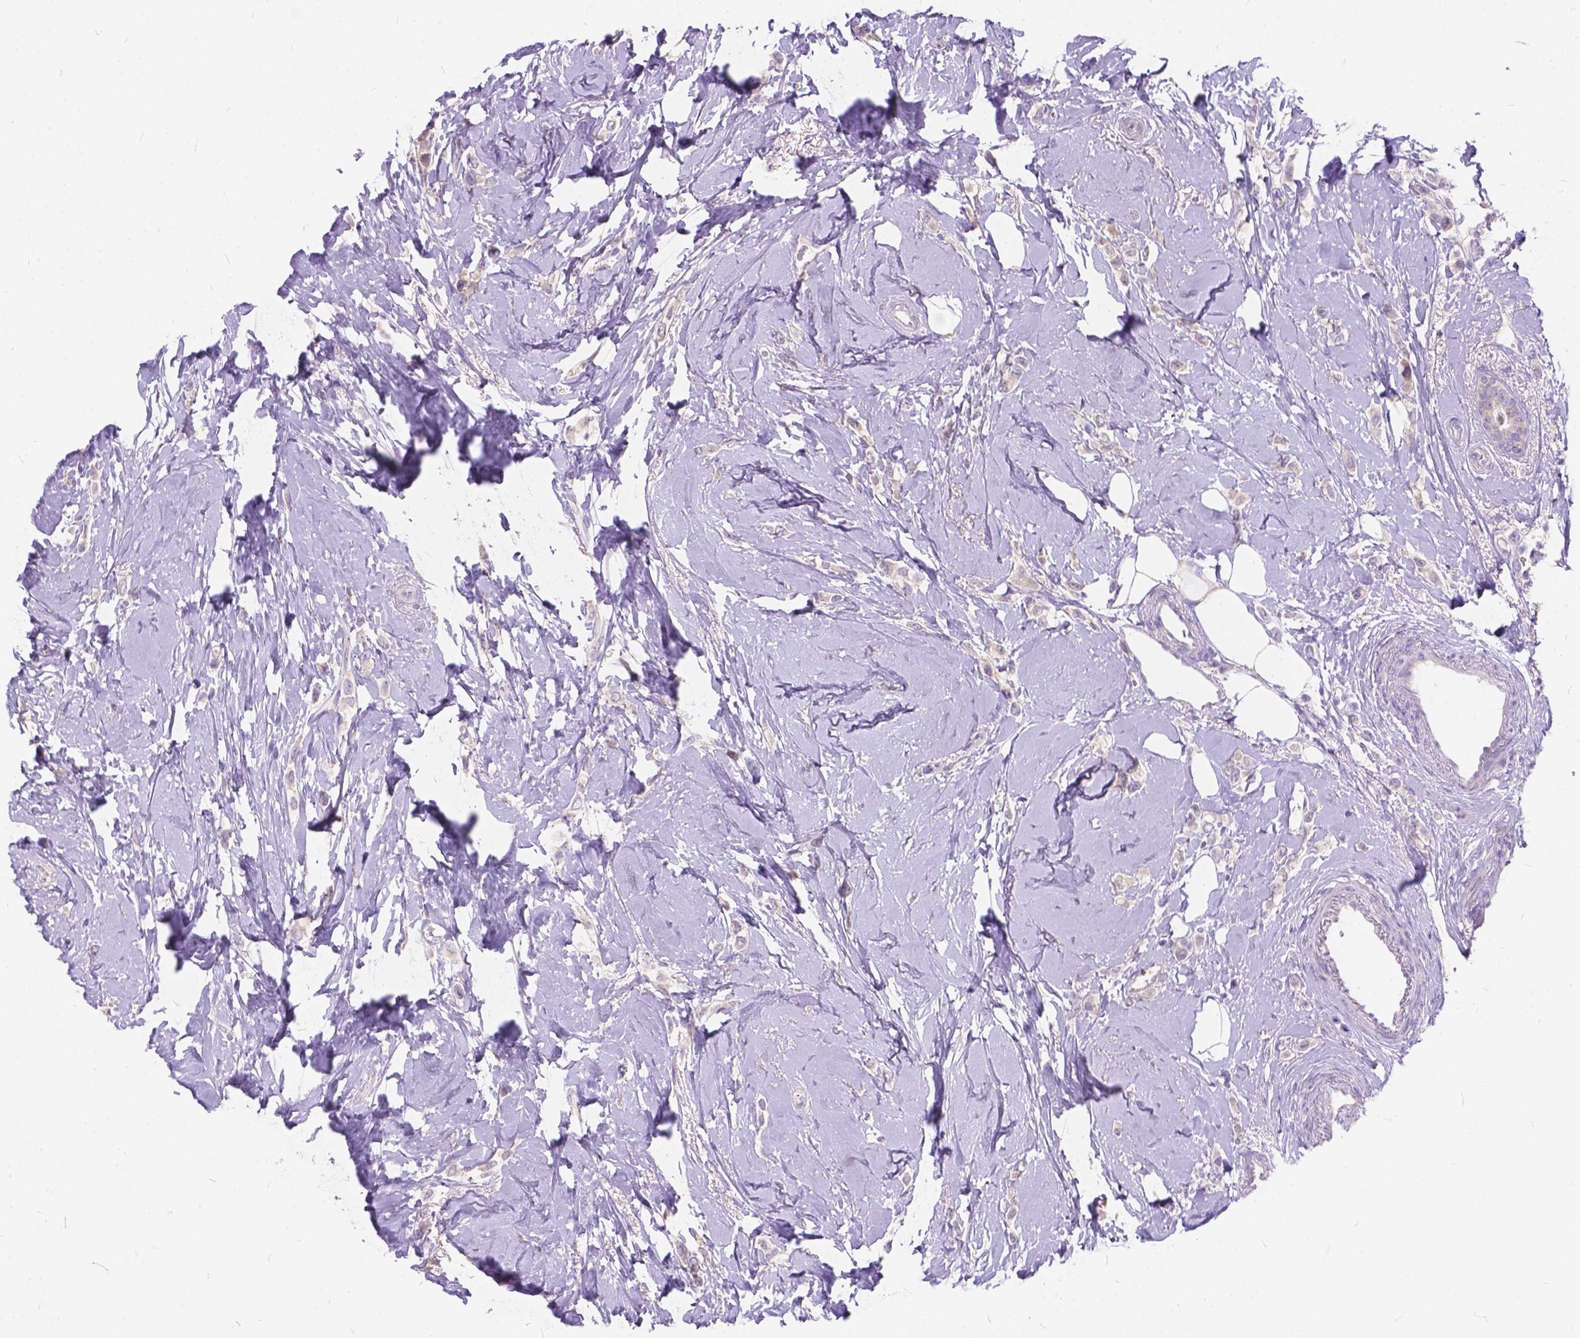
{"staining": {"intensity": "negative", "quantity": "none", "location": "none"}, "tissue": "breast cancer", "cell_type": "Tumor cells", "image_type": "cancer", "snomed": [{"axis": "morphology", "description": "Lobular carcinoma"}, {"axis": "topography", "description": "Breast"}], "caption": "This is a histopathology image of immunohistochemistry staining of breast cancer (lobular carcinoma), which shows no staining in tumor cells.", "gene": "PEX11G", "patient": {"sex": "female", "age": 66}}